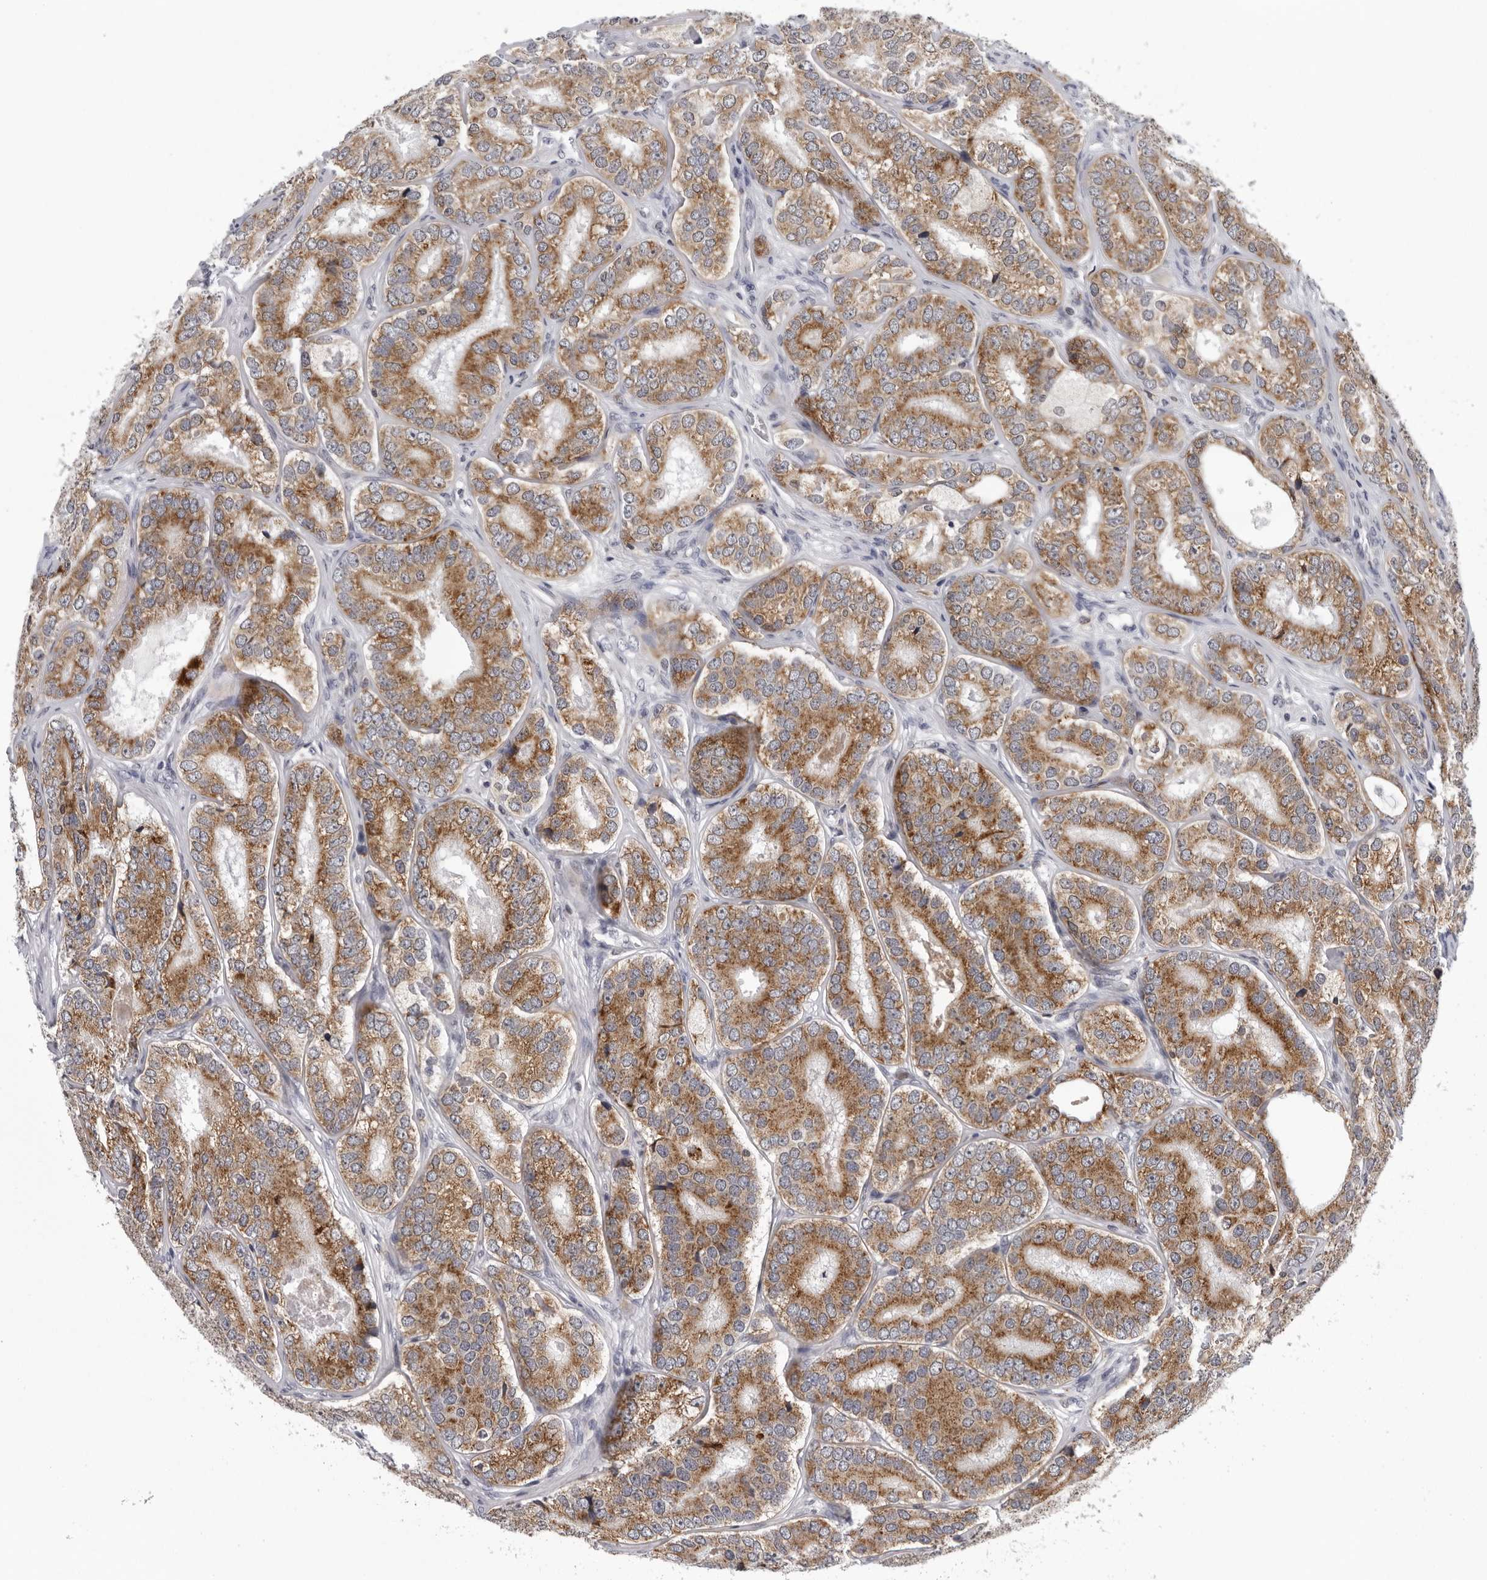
{"staining": {"intensity": "strong", "quantity": ">75%", "location": "cytoplasmic/membranous"}, "tissue": "prostate cancer", "cell_type": "Tumor cells", "image_type": "cancer", "snomed": [{"axis": "morphology", "description": "Adenocarcinoma, High grade"}, {"axis": "topography", "description": "Prostate"}], "caption": "Prostate cancer tissue displays strong cytoplasmic/membranous expression in about >75% of tumor cells, visualized by immunohistochemistry.", "gene": "CPT2", "patient": {"sex": "male", "age": 56}}